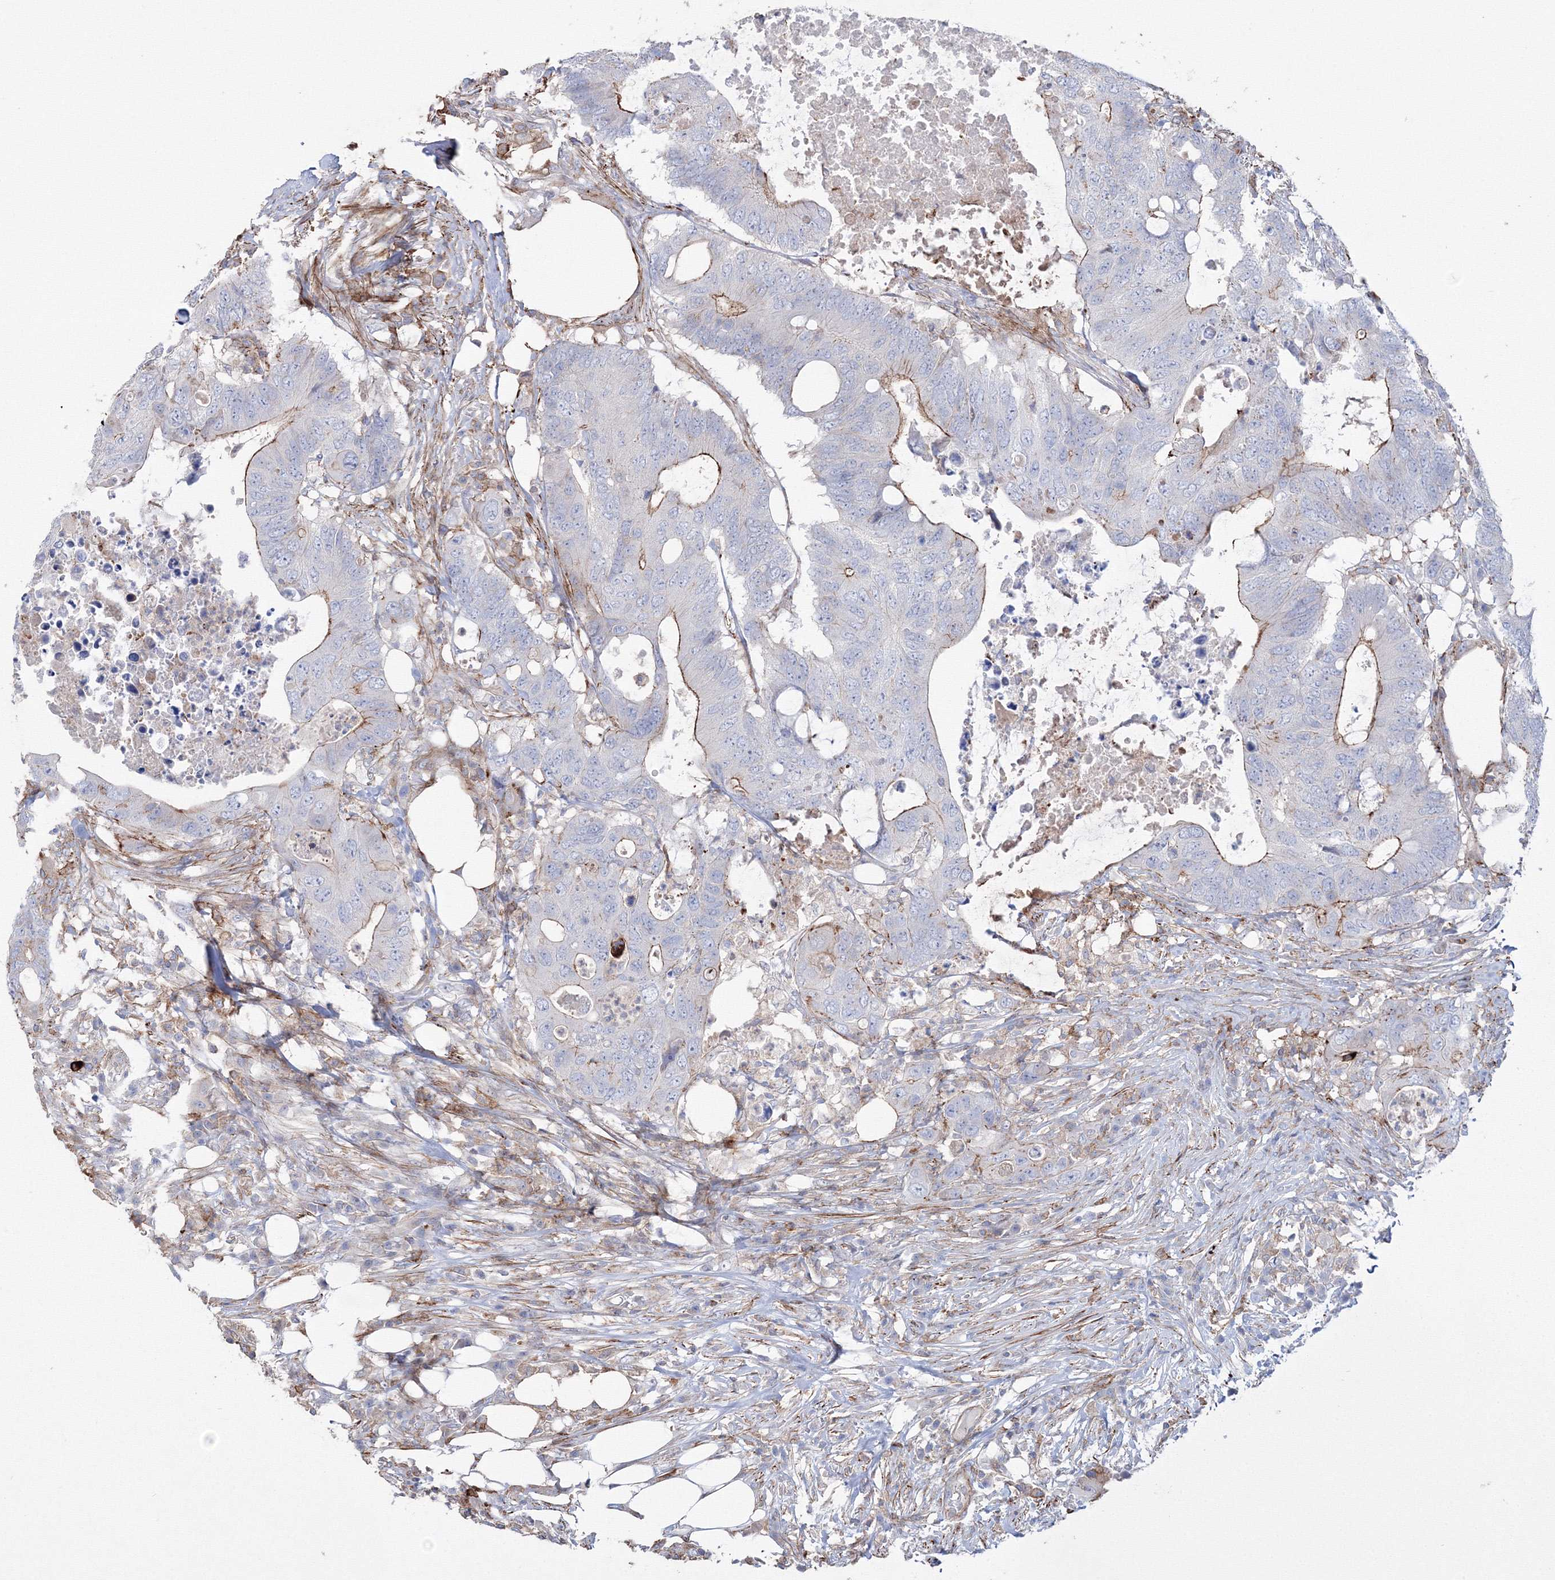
{"staining": {"intensity": "moderate", "quantity": "25%-75%", "location": "cytoplasmic/membranous"}, "tissue": "colorectal cancer", "cell_type": "Tumor cells", "image_type": "cancer", "snomed": [{"axis": "morphology", "description": "Adenocarcinoma, NOS"}, {"axis": "topography", "description": "Colon"}], "caption": "Protein staining shows moderate cytoplasmic/membranous staining in about 25%-75% of tumor cells in colorectal adenocarcinoma.", "gene": "GPR82", "patient": {"sex": "male", "age": 71}}